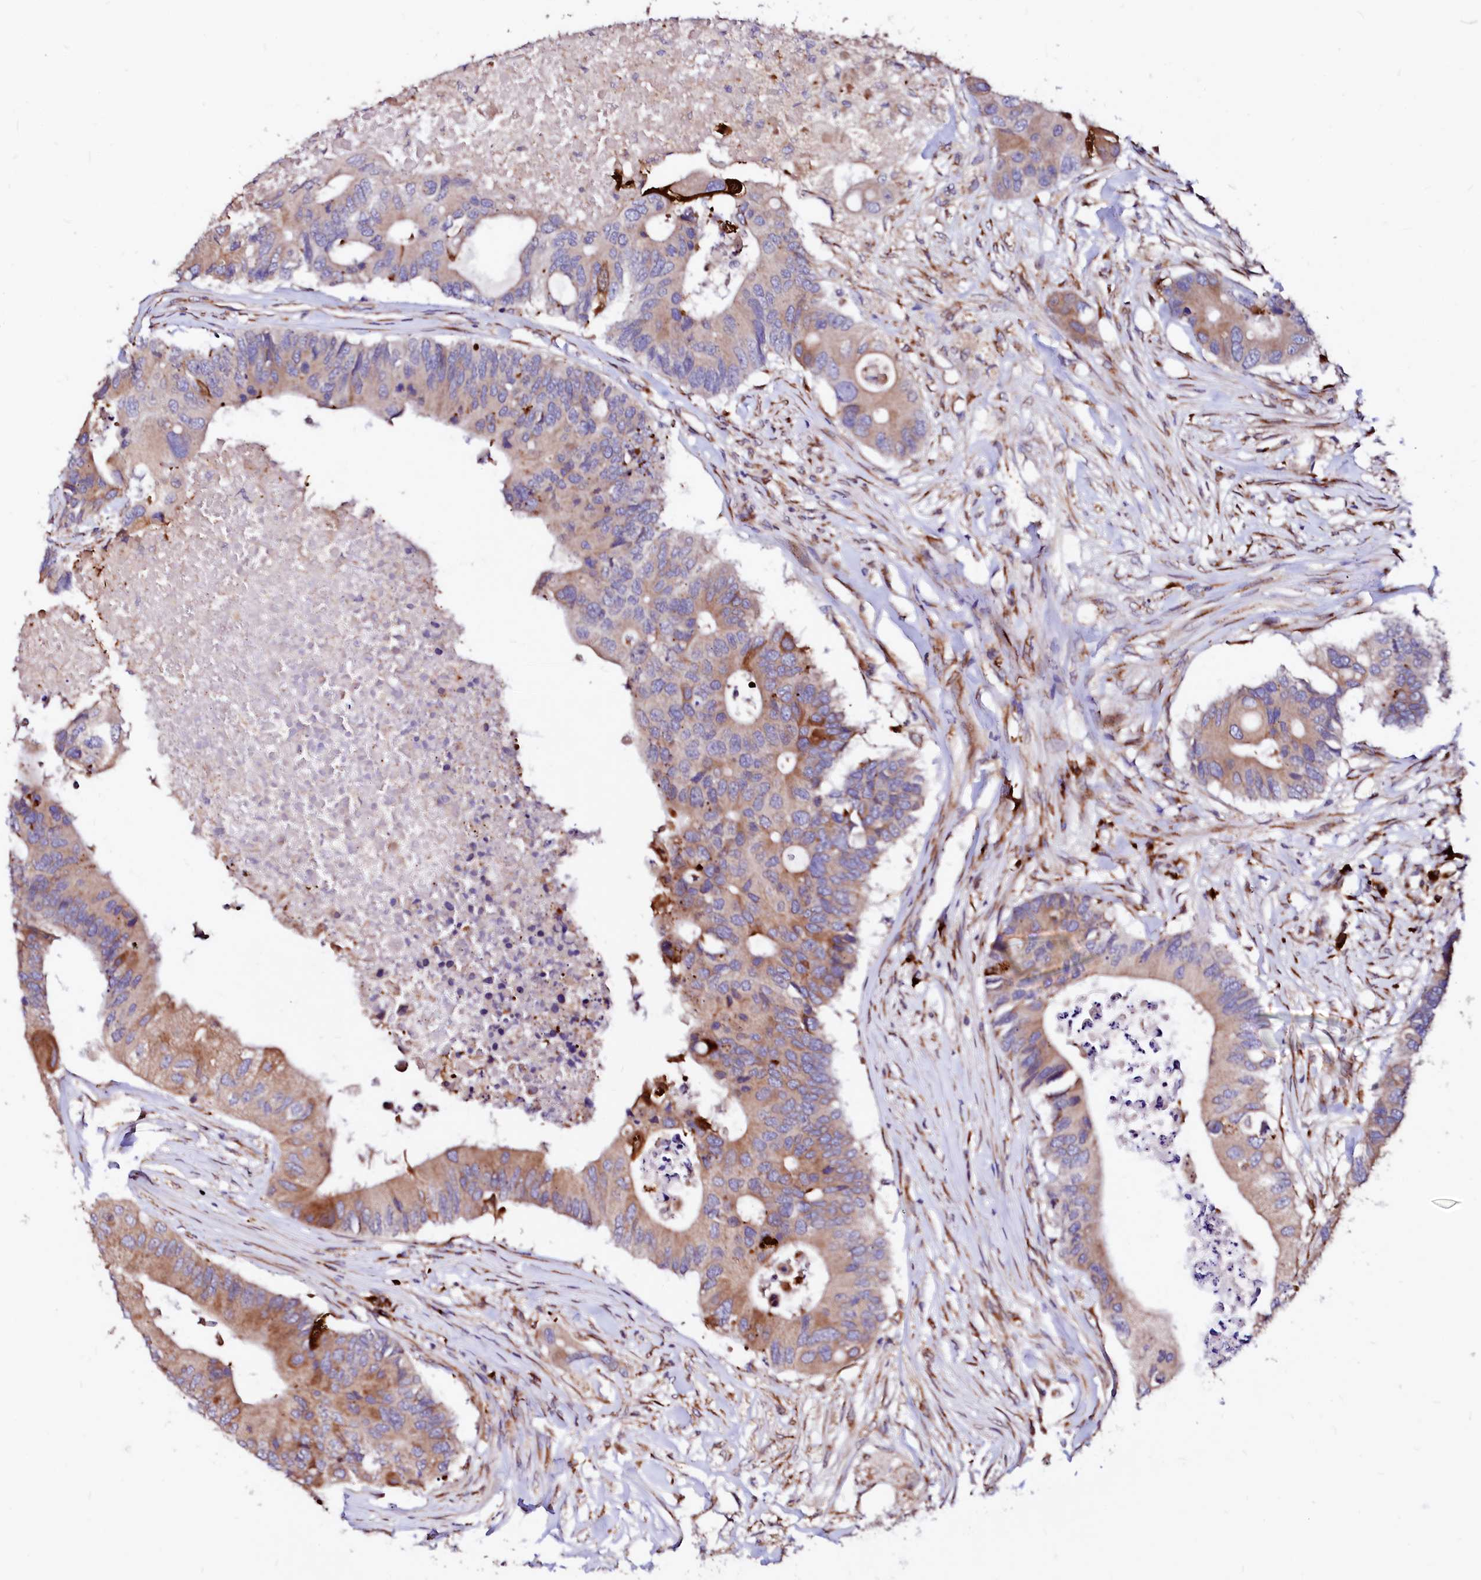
{"staining": {"intensity": "moderate", "quantity": ">75%", "location": "cytoplasmic/membranous"}, "tissue": "colorectal cancer", "cell_type": "Tumor cells", "image_type": "cancer", "snomed": [{"axis": "morphology", "description": "Adenocarcinoma, NOS"}, {"axis": "topography", "description": "Colon"}], "caption": "Immunohistochemical staining of human colorectal cancer shows medium levels of moderate cytoplasmic/membranous expression in about >75% of tumor cells.", "gene": "LMAN1", "patient": {"sex": "male", "age": 71}}